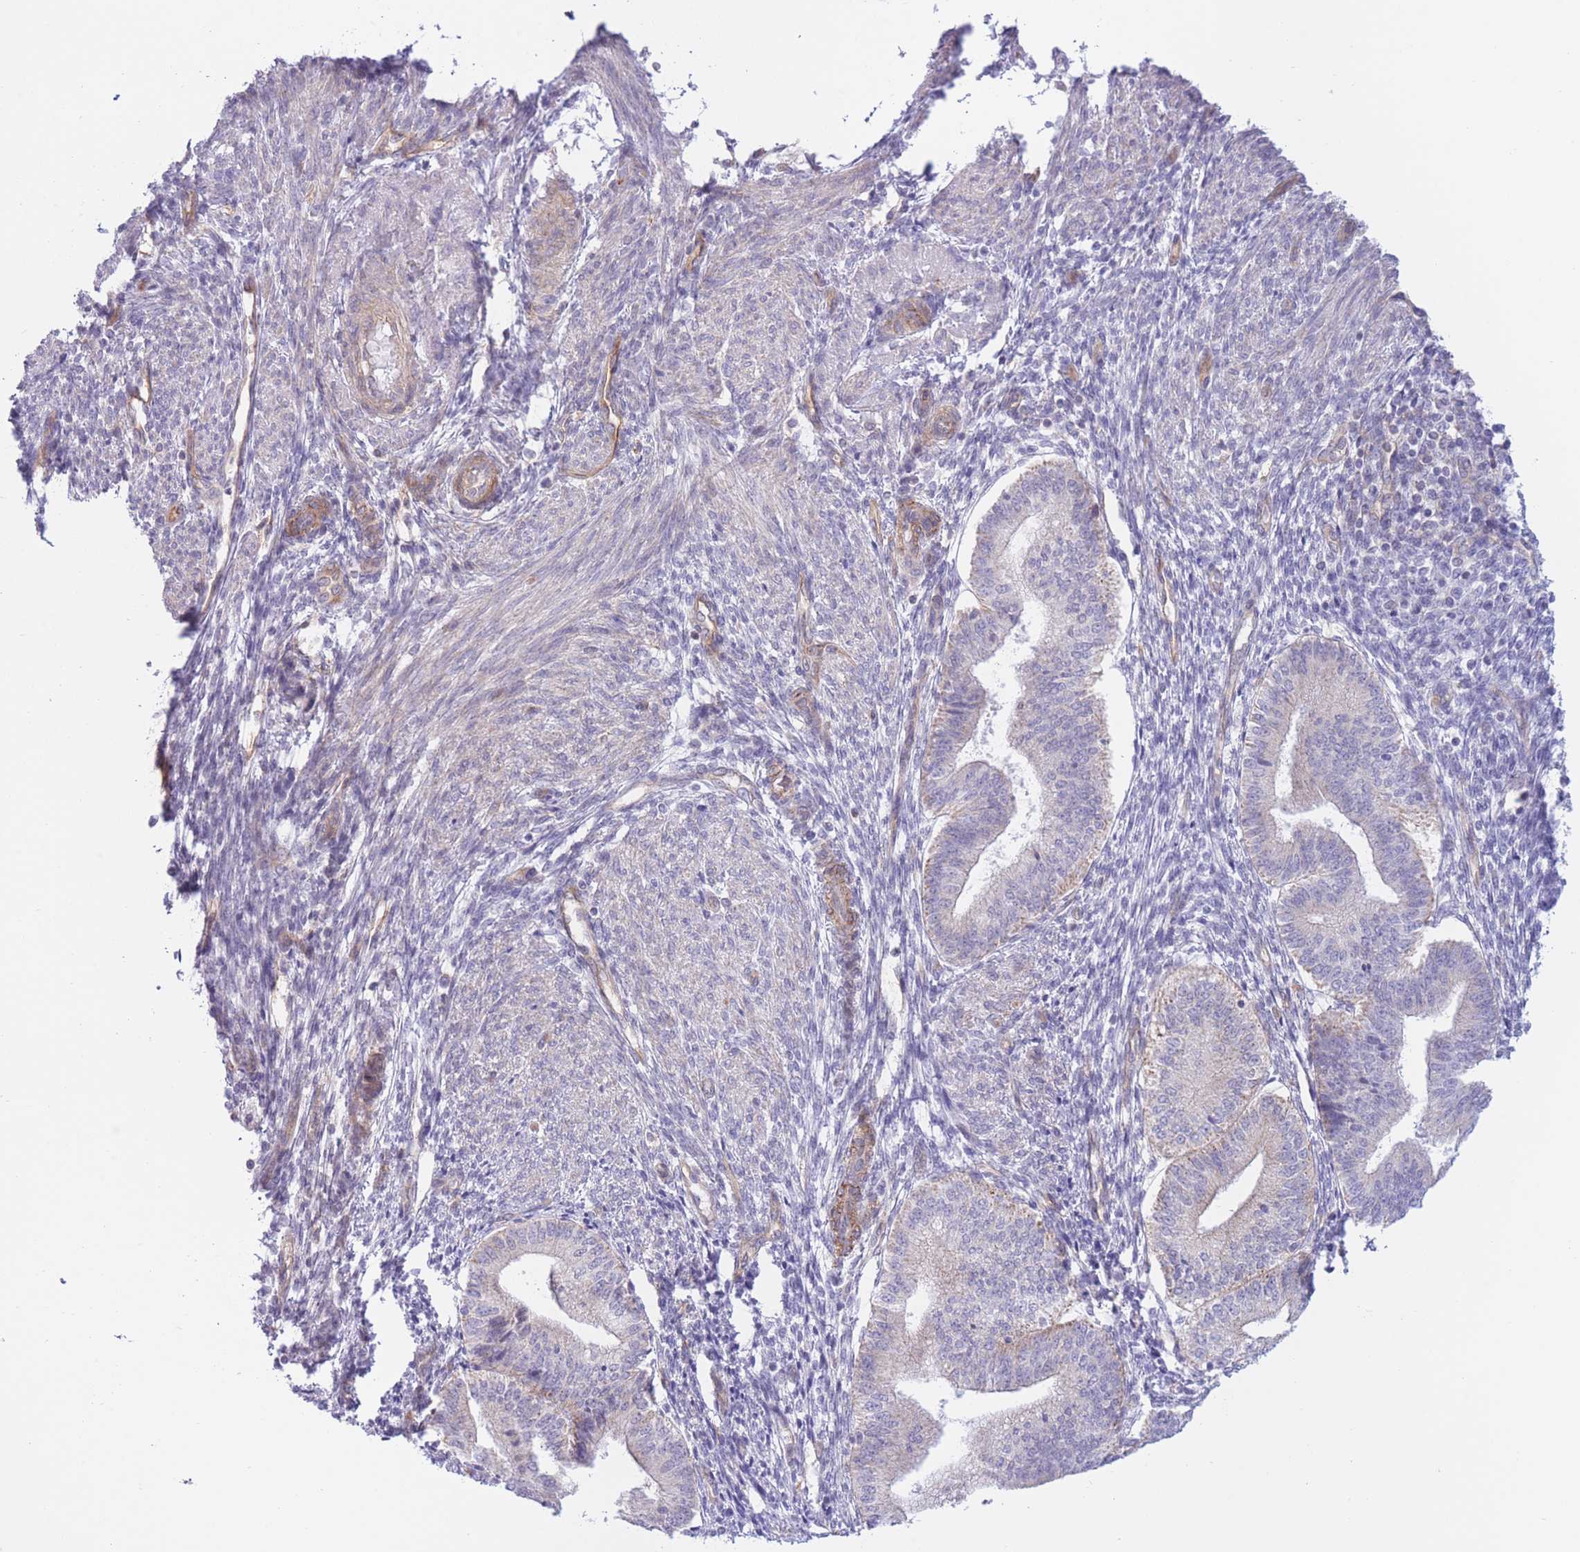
{"staining": {"intensity": "weak", "quantity": "25%-75%", "location": "cytoplasmic/membranous"}, "tissue": "endometrium", "cell_type": "Cells in endometrial stroma", "image_type": "normal", "snomed": [{"axis": "morphology", "description": "Normal tissue, NOS"}, {"axis": "topography", "description": "Endometrium"}], "caption": "Immunohistochemistry (IHC) of benign human endometrium demonstrates low levels of weak cytoplasmic/membranous expression in approximately 25%-75% of cells in endometrial stroma. Nuclei are stained in blue.", "gene": "MRPS31", "patient": {"sex": "female", "age": 34}}